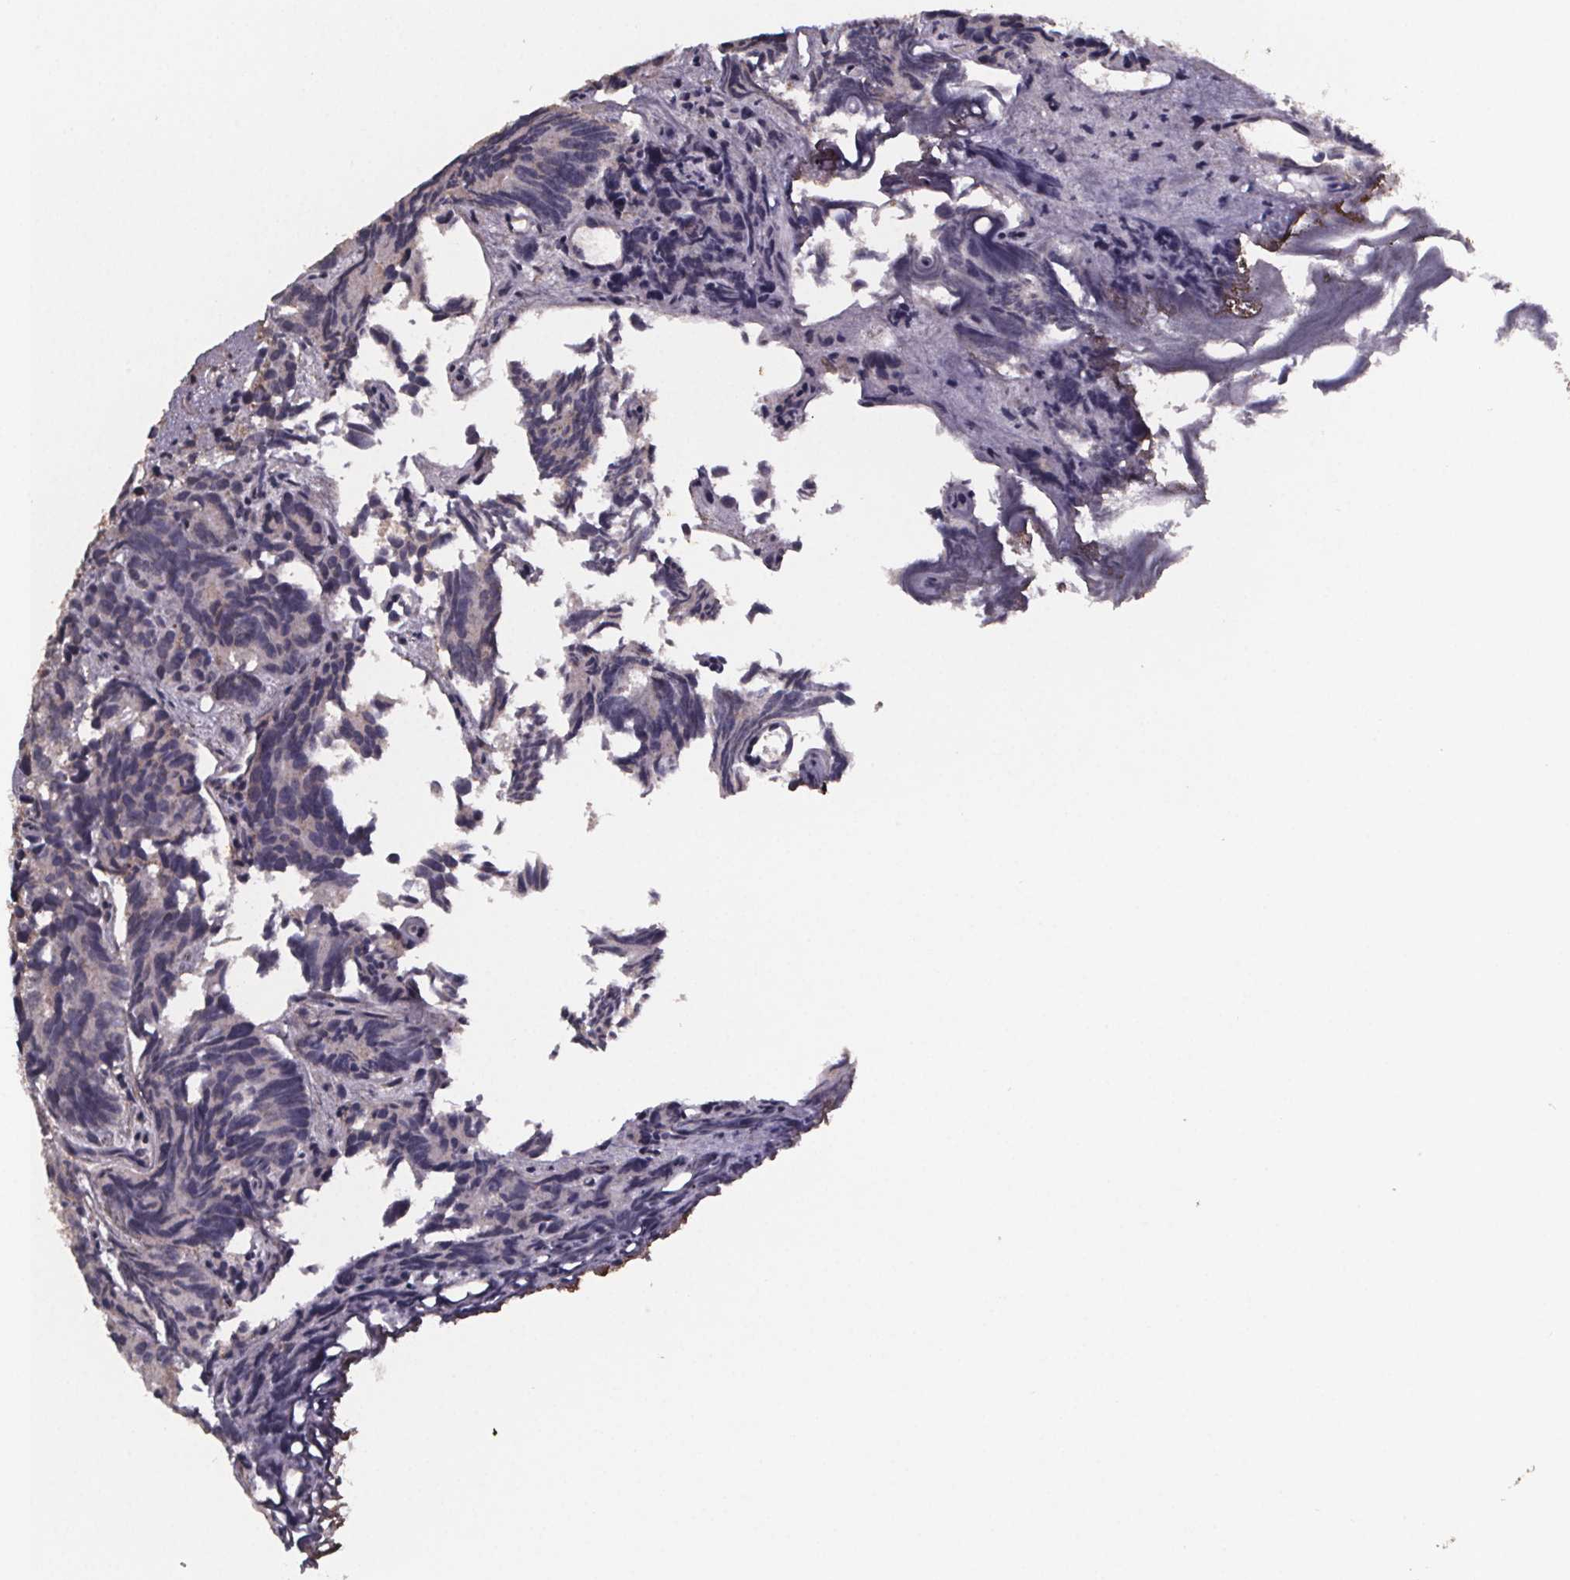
{"staining": {"intensity": "negative", "quantity": "none", "location": "none"}, "tissue": "prostate cancer", "cell_type": "Tumor cells", "image_type": "cancer", "snomed": [{"axis": "morphology", "description": "Adenocarcinoma, High grade"}, {"axis": "topography", "description": "Prostate"}], "caption": "IHC micrograph of neoplastic tissue: human prostate adenocarcinoma (high-grade) stained with DAB demonstrates no significant protein positivity in tumor cells.", "gene": "PALLD", "patient": {"sex": "male", "age": 77}}